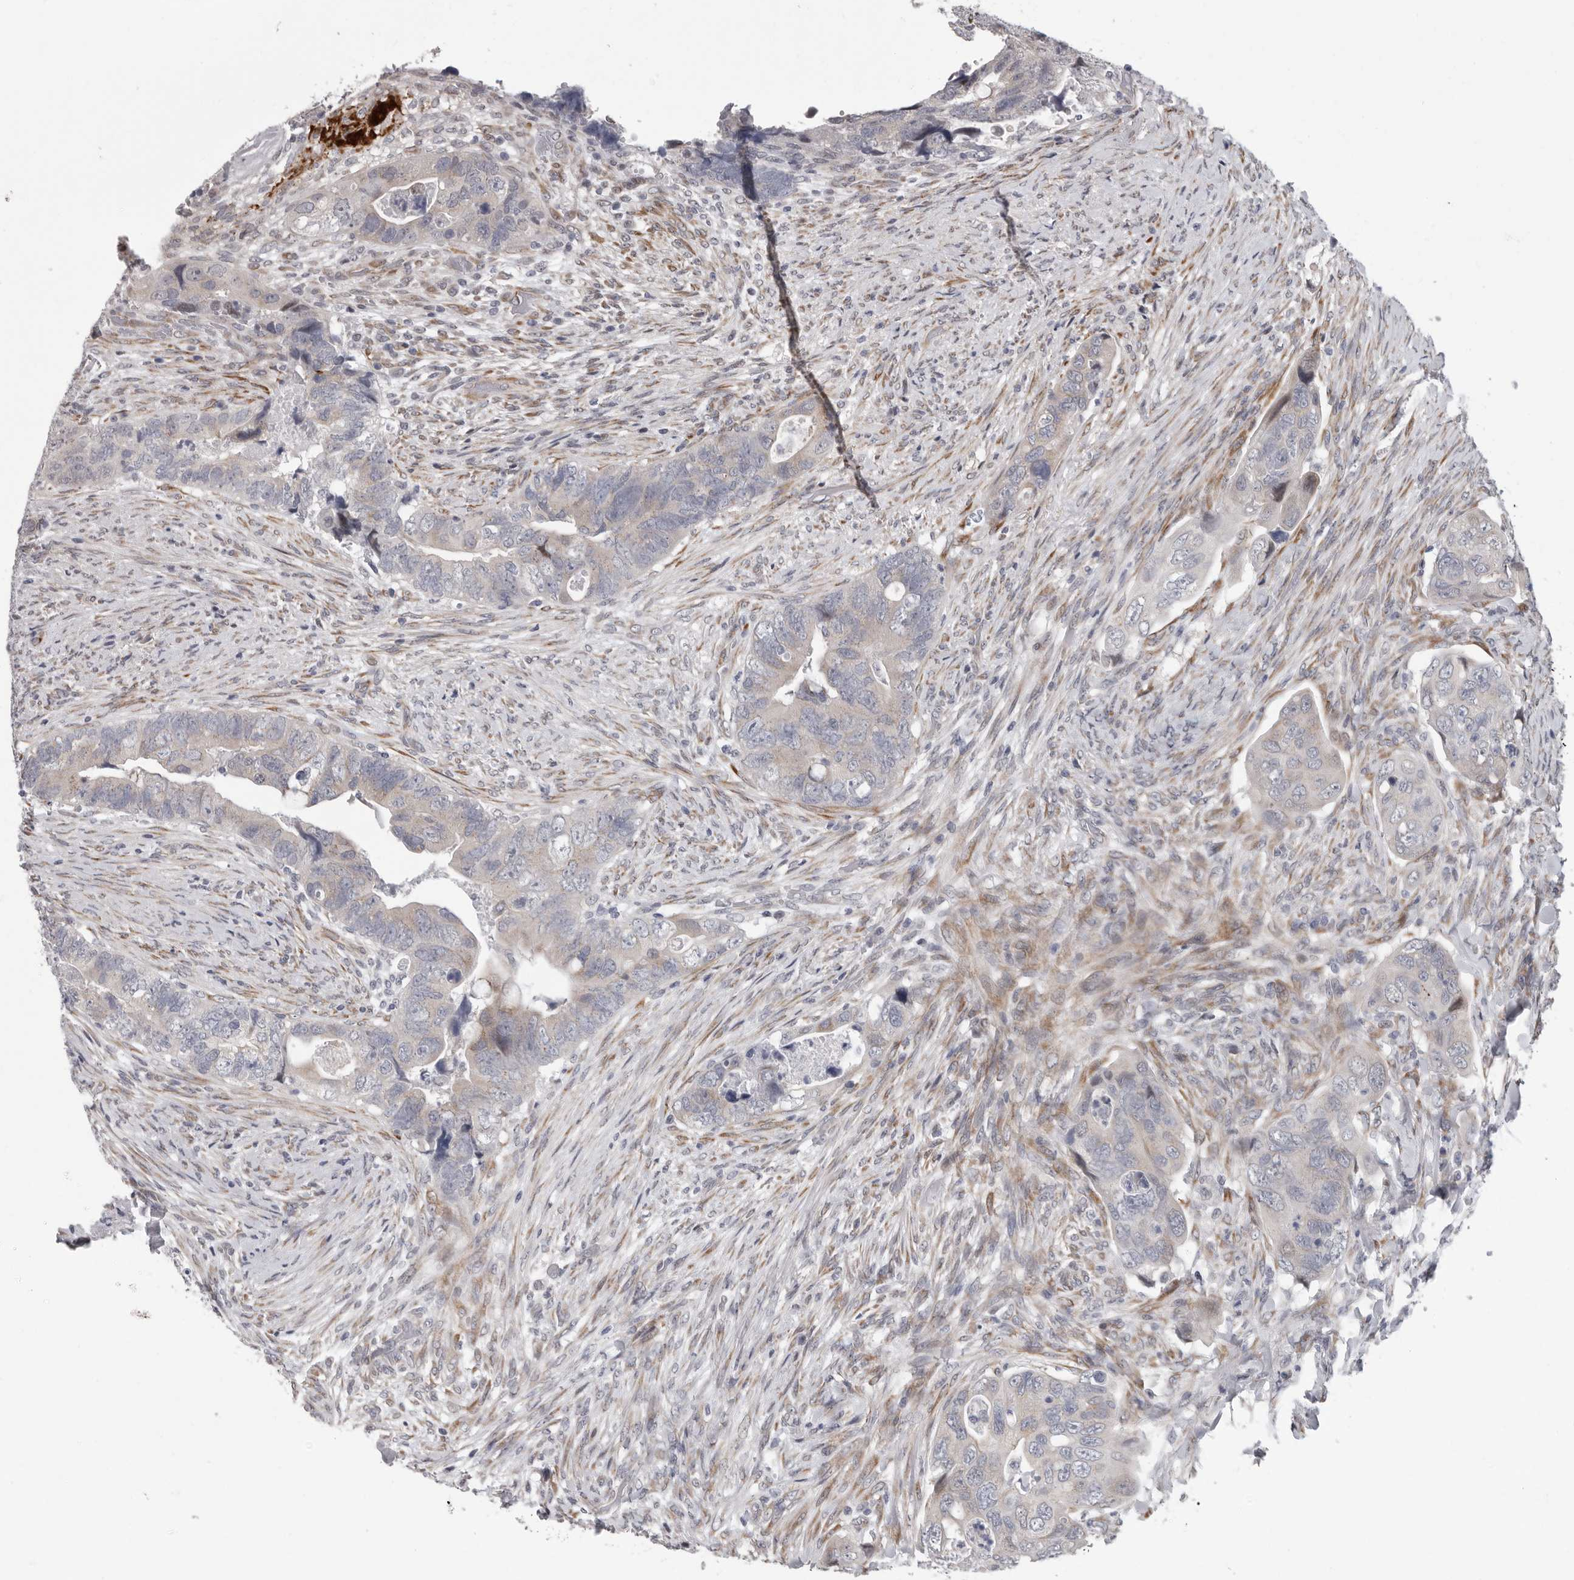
{"staining": {"intensity": "negative", "quantity": "none", "location": "none"}, "tissue": "colorectal cancer", "cell_type": "Tumor cells", "image_type": "cancer", "snomed": [{"axis": "morphology", "description": "Adenocarcinoma, NOS"}, {"axis": "topography", "description": "Rectum"}], "caption": "There is no significant expression in tumor cells of colorectal adenocarcinoma.", "gene": "RALGPS2", "patient": {"sex": "male", "age": 63}}